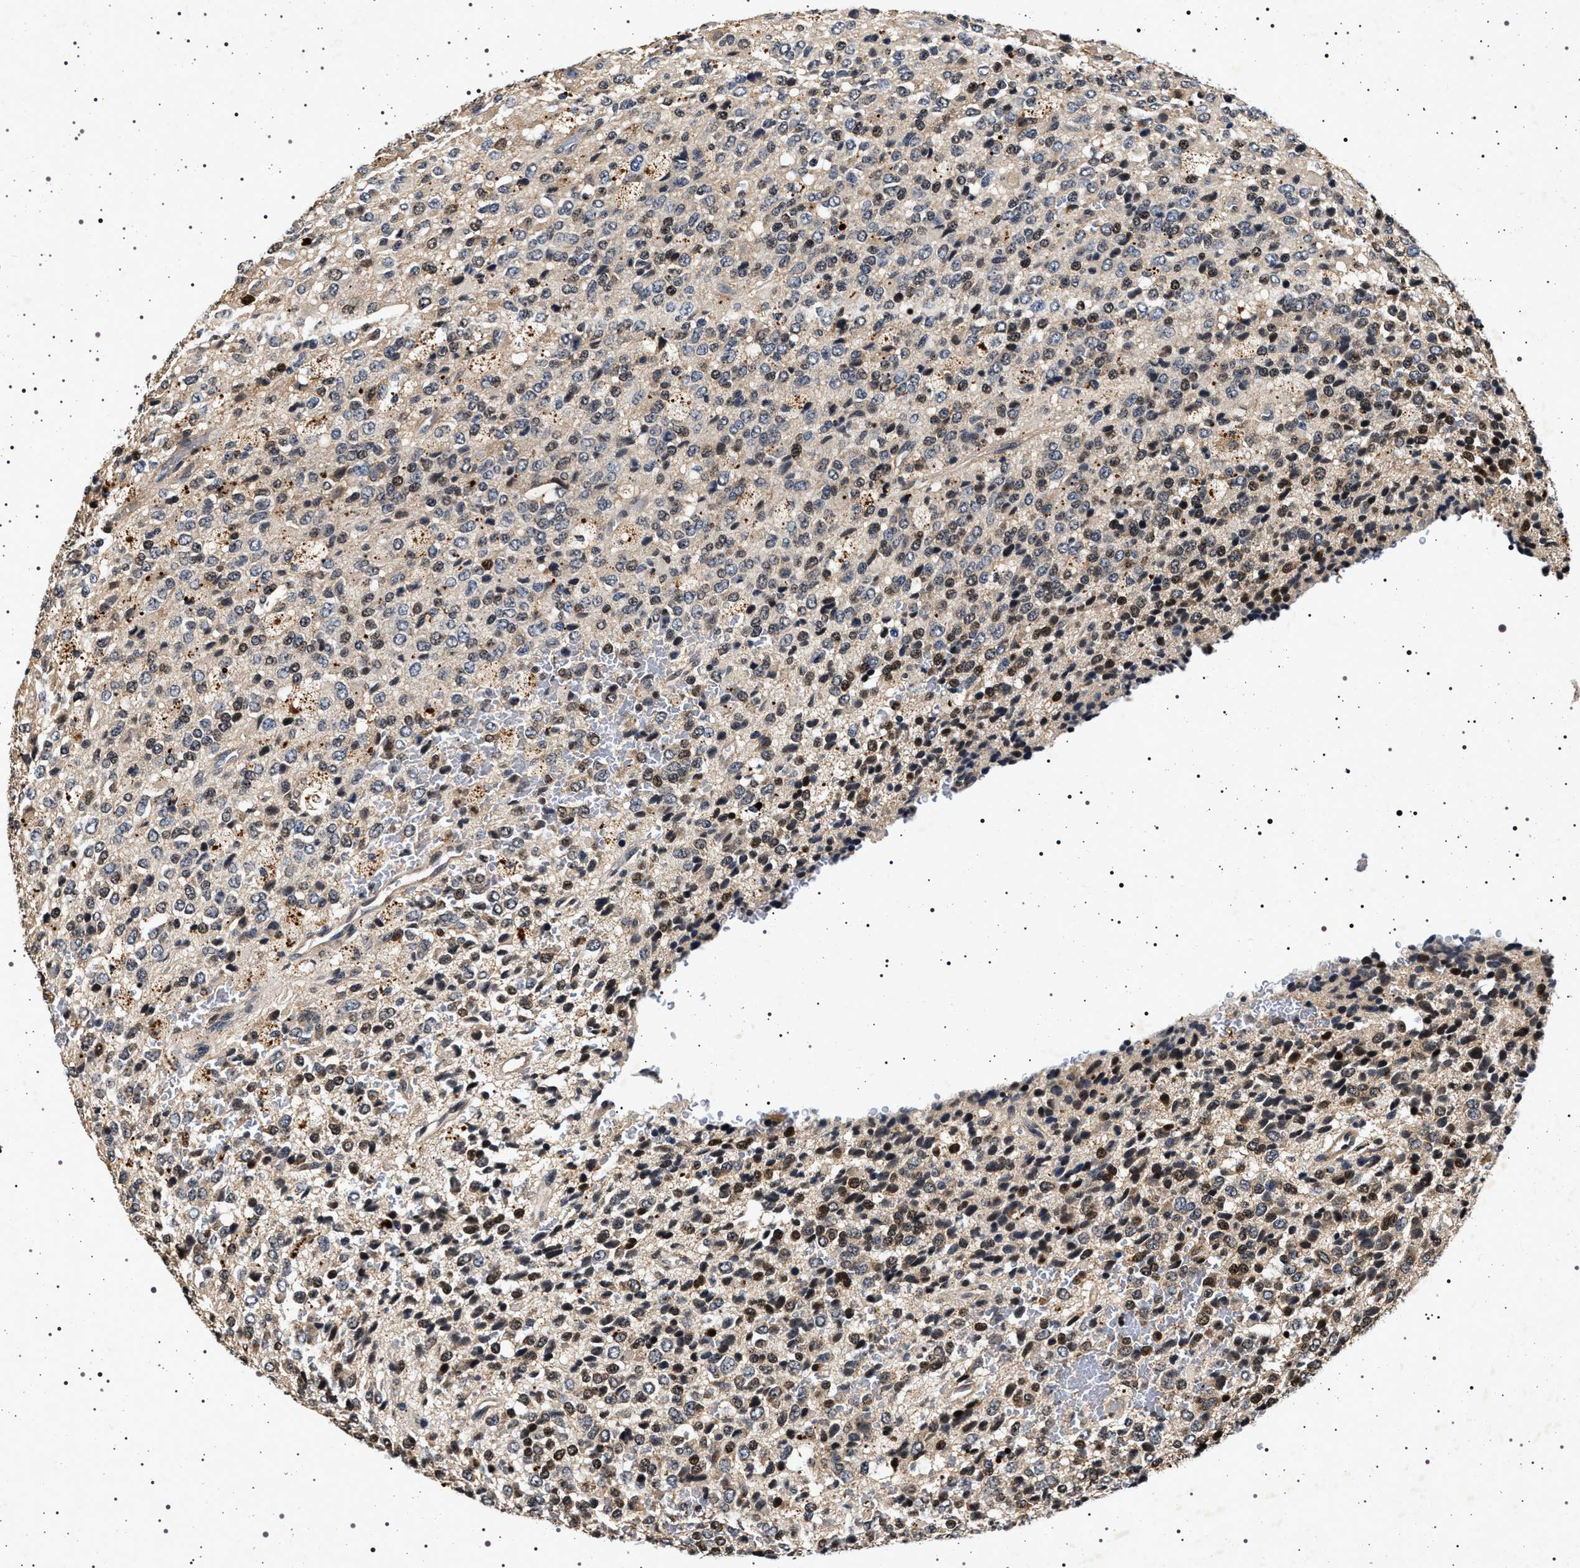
{"staining": {"intensity": "moderate", "quantity": "25%-75%", "location": "nuclear"}, "tissue": "glioma", "cell_type": "Tumor cells", "image_type": "cancer", "snomed": [{"axis": "morphology", "description": "Glioma, malignant, High grade"}, {"axis": "topography", "description": "pancreas cauda"}], "caption": "High-magnification brightfield microscopy of malignant glioma (high-grade) stained with DAB (3,3'-diaminobenzidine) (brown) and counterstained with hematoxylin (blue). tumor cells exhibit moderate nuclear expression is seen in approximately25%-75% of cells.", "gene": "CDKN1B", "patient": {"sex": "male", "age": 60}}